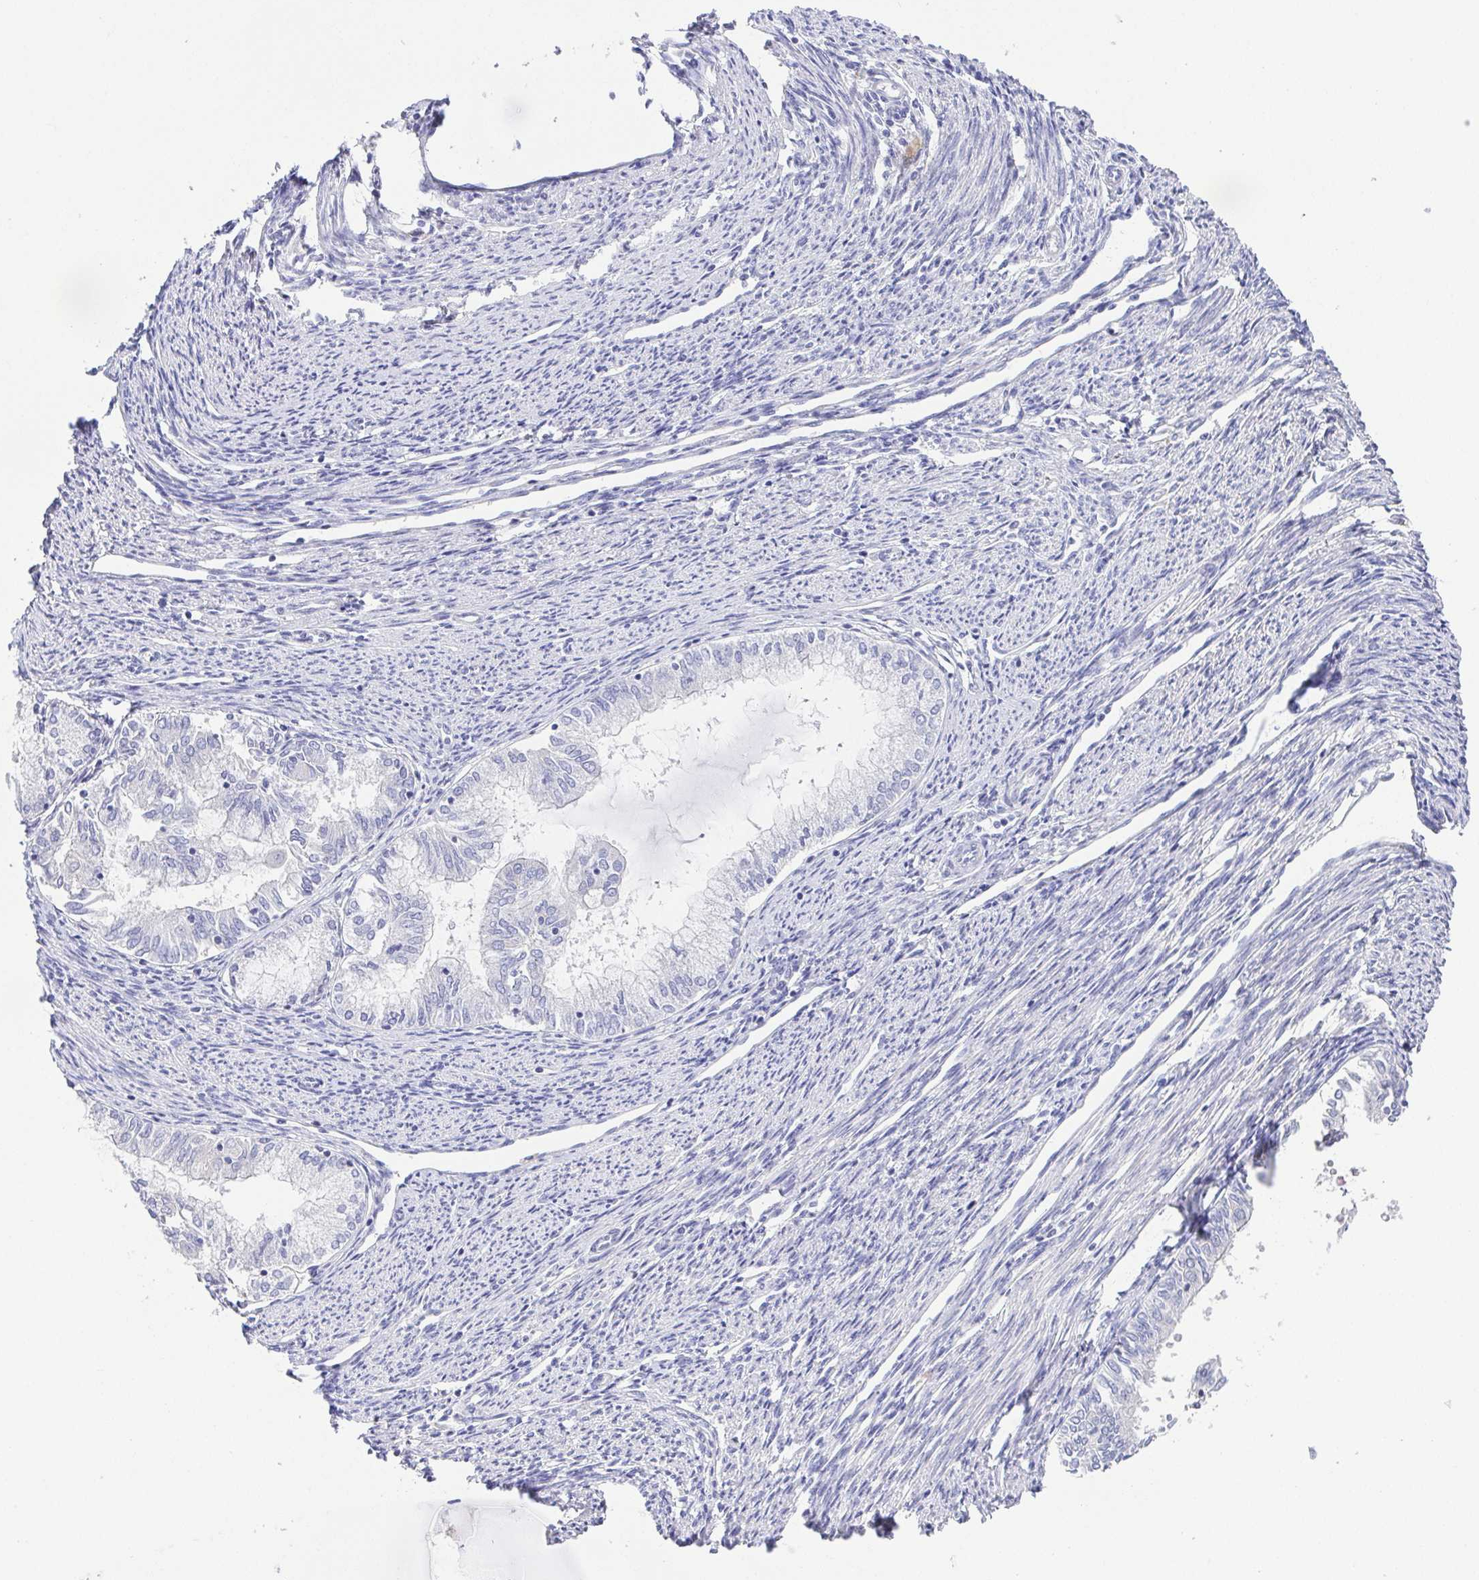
{"staining": {"intensity": "negative", "quantity": "none", "location": "none"}, "tissue": "endometrial cancer", "cell_type": "Tumor cells", "image_type": "cancer", "snomed": [{"axis": "morphology", "description": "Adenocarcinoma, NOS"}, {"axis": "topography", "description": "Endometrium"}], "caption": "Tumor cells show no significant positivity in endometrial cancer (adenocarcinoma). Nuclei are stained in blue.", "gene": "PKDREJ", "patient": {"sex": "female", "age": 79}}